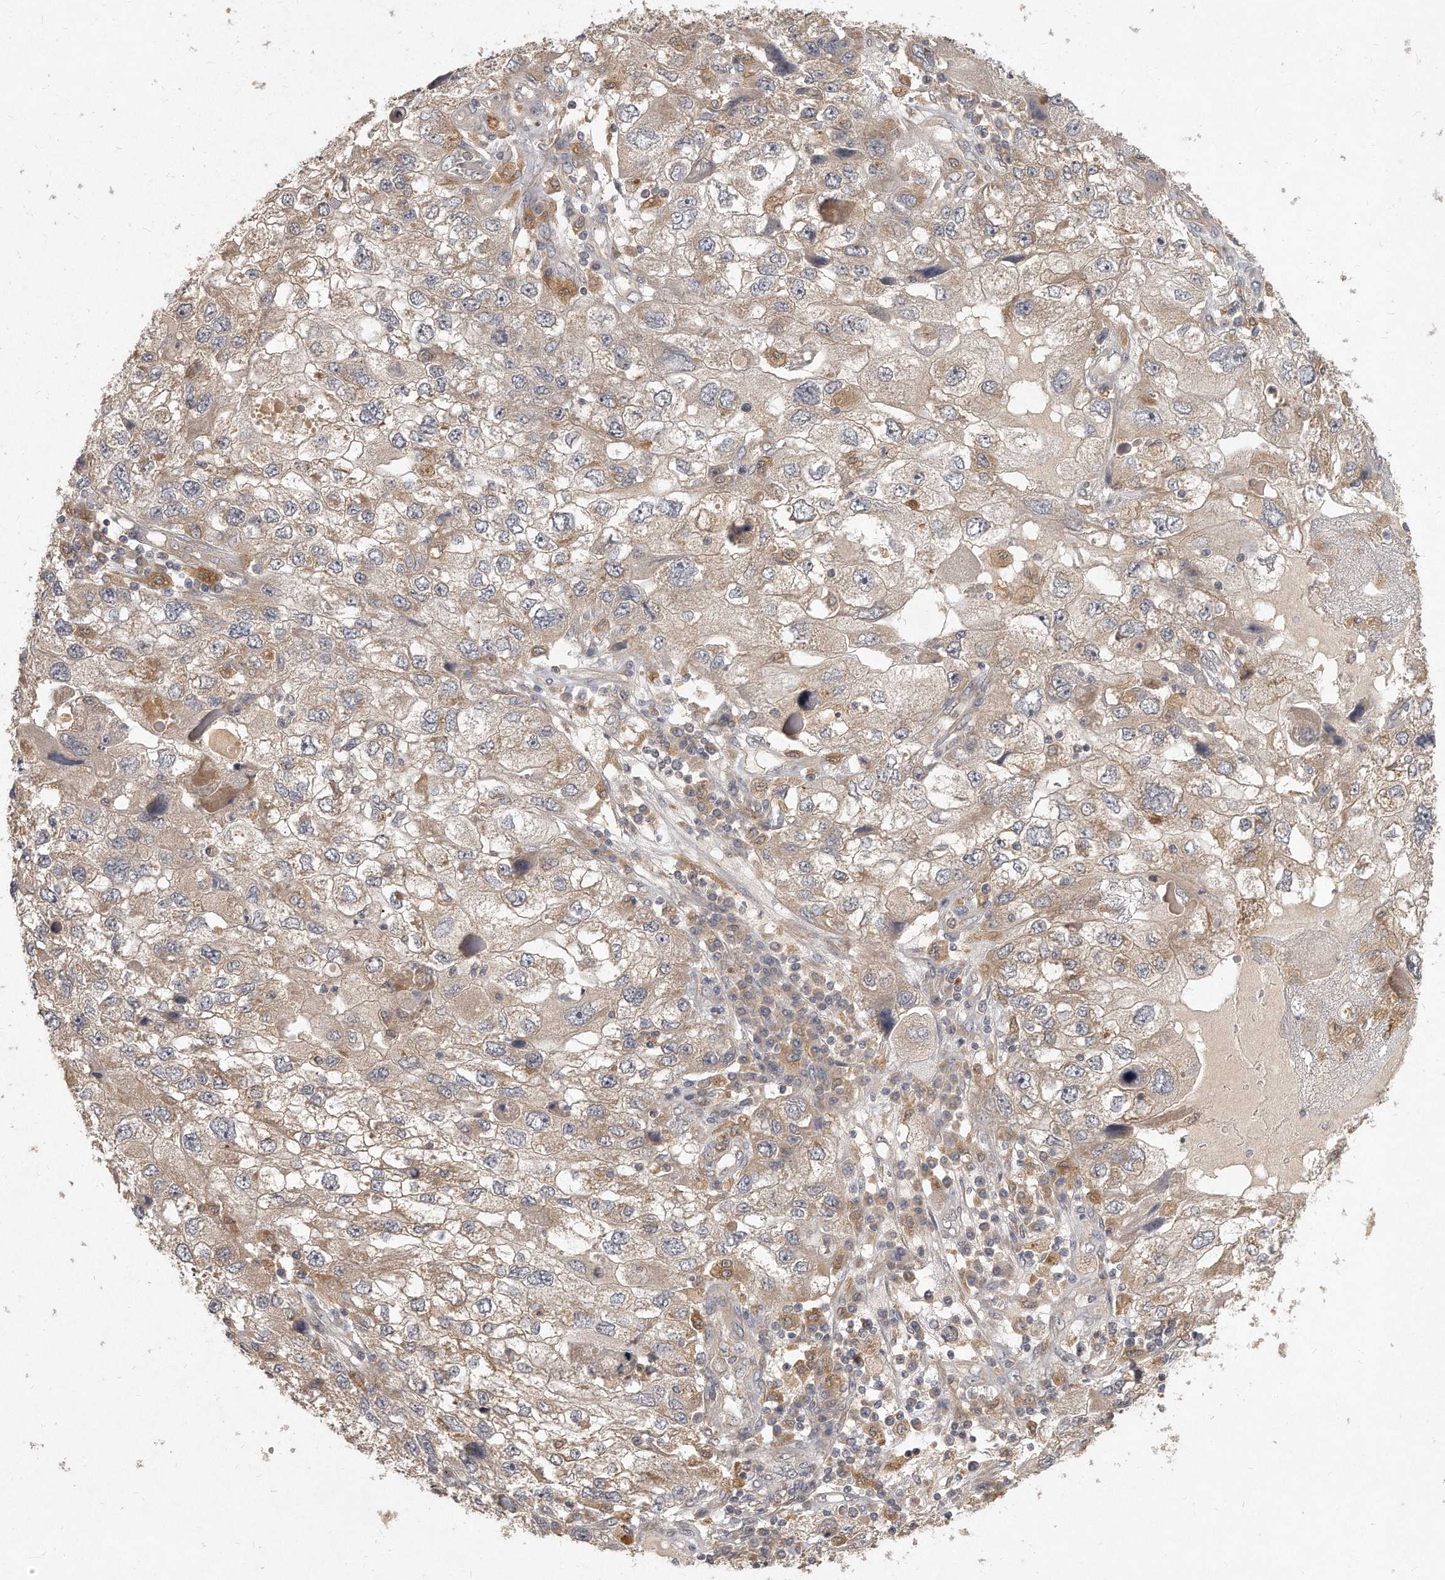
{"staining": {"intensity": "moderate", "quantity": "<25%", "location": "cytoplasmic/membranous"}, "tissue": "endometrial cancer", "cell_type": "Tumor cells", "image_type": "cancer", "snomed": [{"axis": "morphology", "description": "Adenocarcinoma, NOS"}, {"axis": "topography", "description": "Endometrium"}], "caption": "This is a photomicrograph of immunohistochemistry staining of adenocarcinoma (endometrial), which shows moderate expression in the cytoplasmic/membranous of tumor cells.", "gene": "LGALS8", "patient": {"sex": "female", "age": 49}}